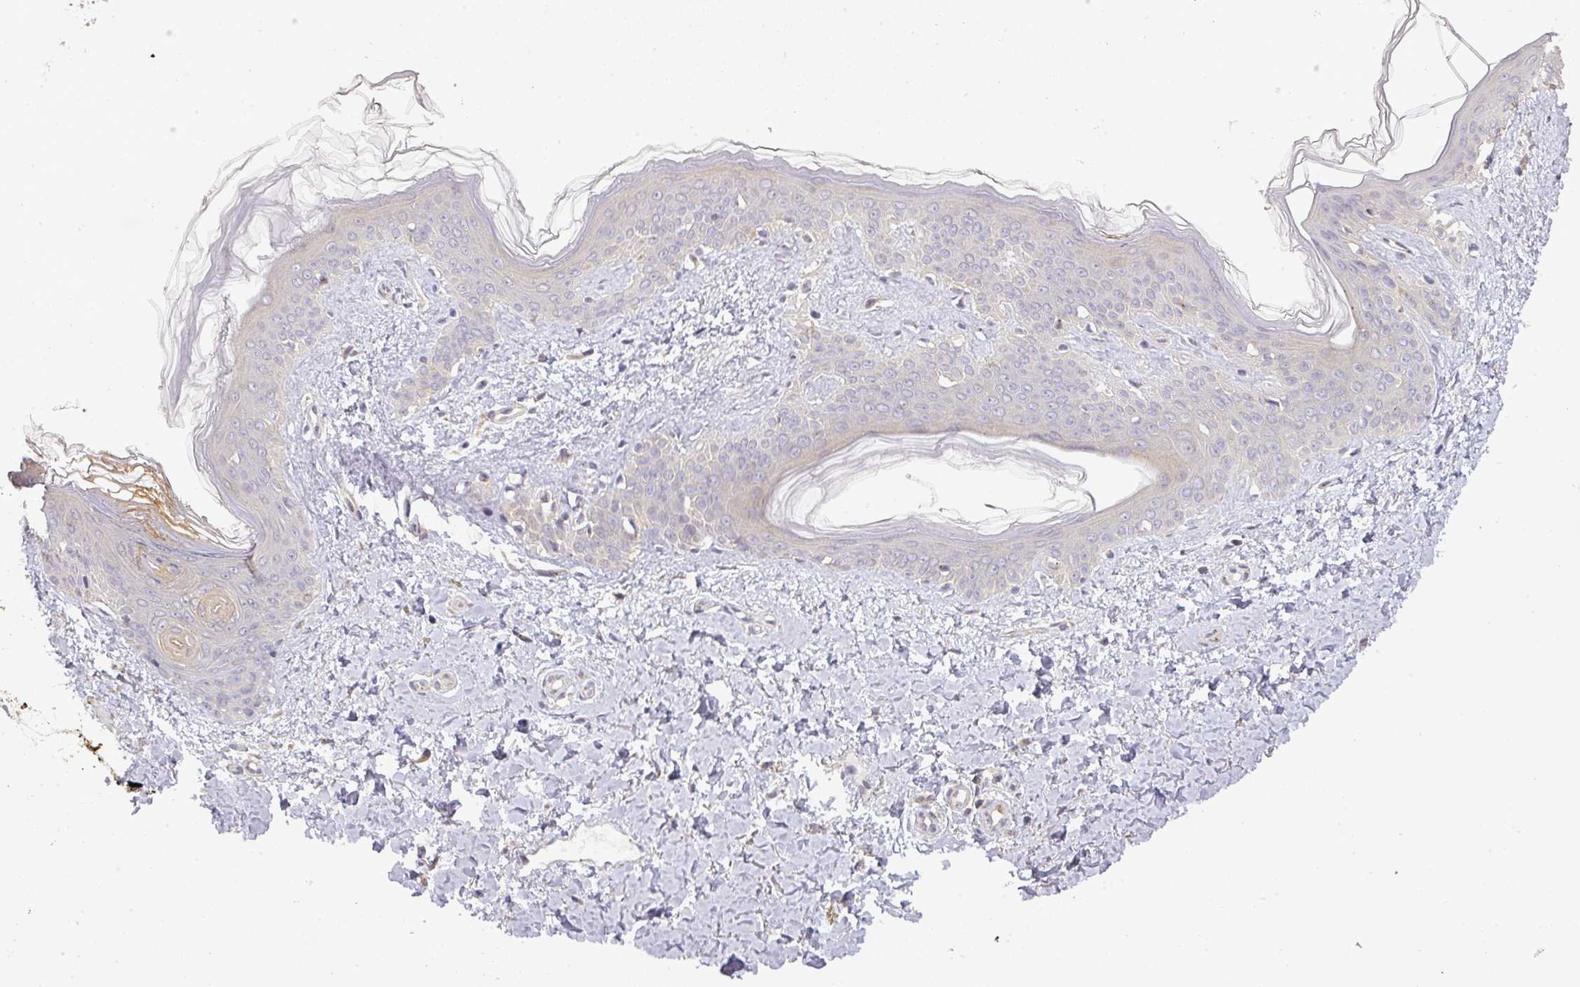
{"staining": {"intensity": "negative", "quantity": "none", "location": "none"}, "tissue": "skin", "cell_type": "Fibroblasts", "image_type": "normal", "snomed": [{"axis": "morphology", "description": "Normal tissue, NOS"}, {"axis": "topography", "description": "Skin"}], "caption": "IHC histopathology image of normal skin: human skin stained with DAB (3,3'-diaminobenzidine) exhibits no significant protein expression in fibroblasts.", "gene": "NIN", "patient": {"sex": "female", "age": 41}}